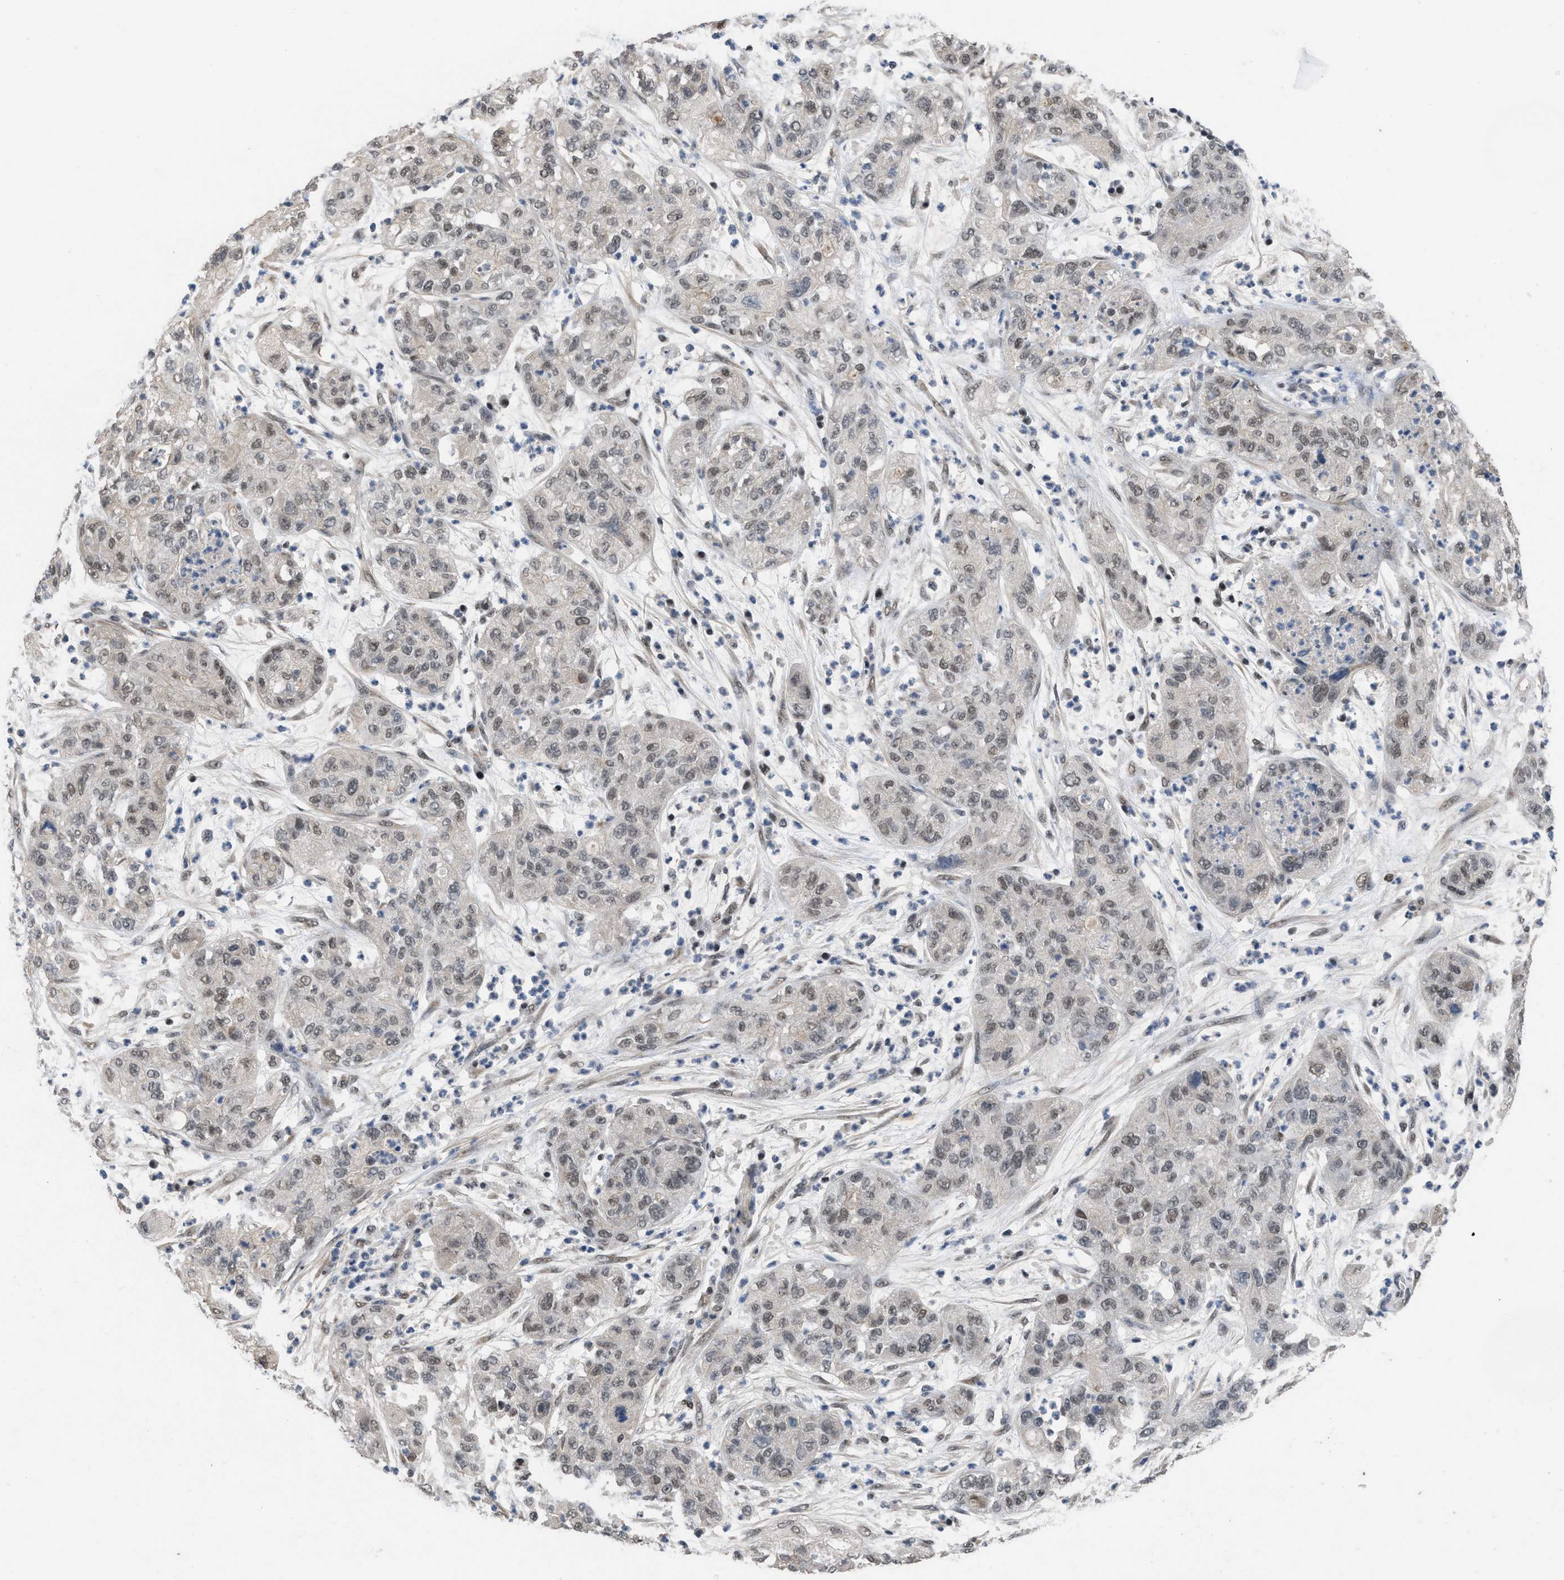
{"staining": {"intensity": "weak", "quantity": ">75%", "location": "nuclear"}, "tissue": "pancreatic cancer", "cell_type": "Tumor cells", "image_type": "cancer", "snomed": [{"axis": "morphology", "description": "Adenocarcinoma, NOS"}, {"axis": "topography", "description": "Pancreas"}], "caption": "A brown stain labels weak nuclear positivity of a protein in pancreatic adenocarcinoma tumor cells.", "gene": "TERF2IP", "patient": {"sex": "female", "age": 78}}